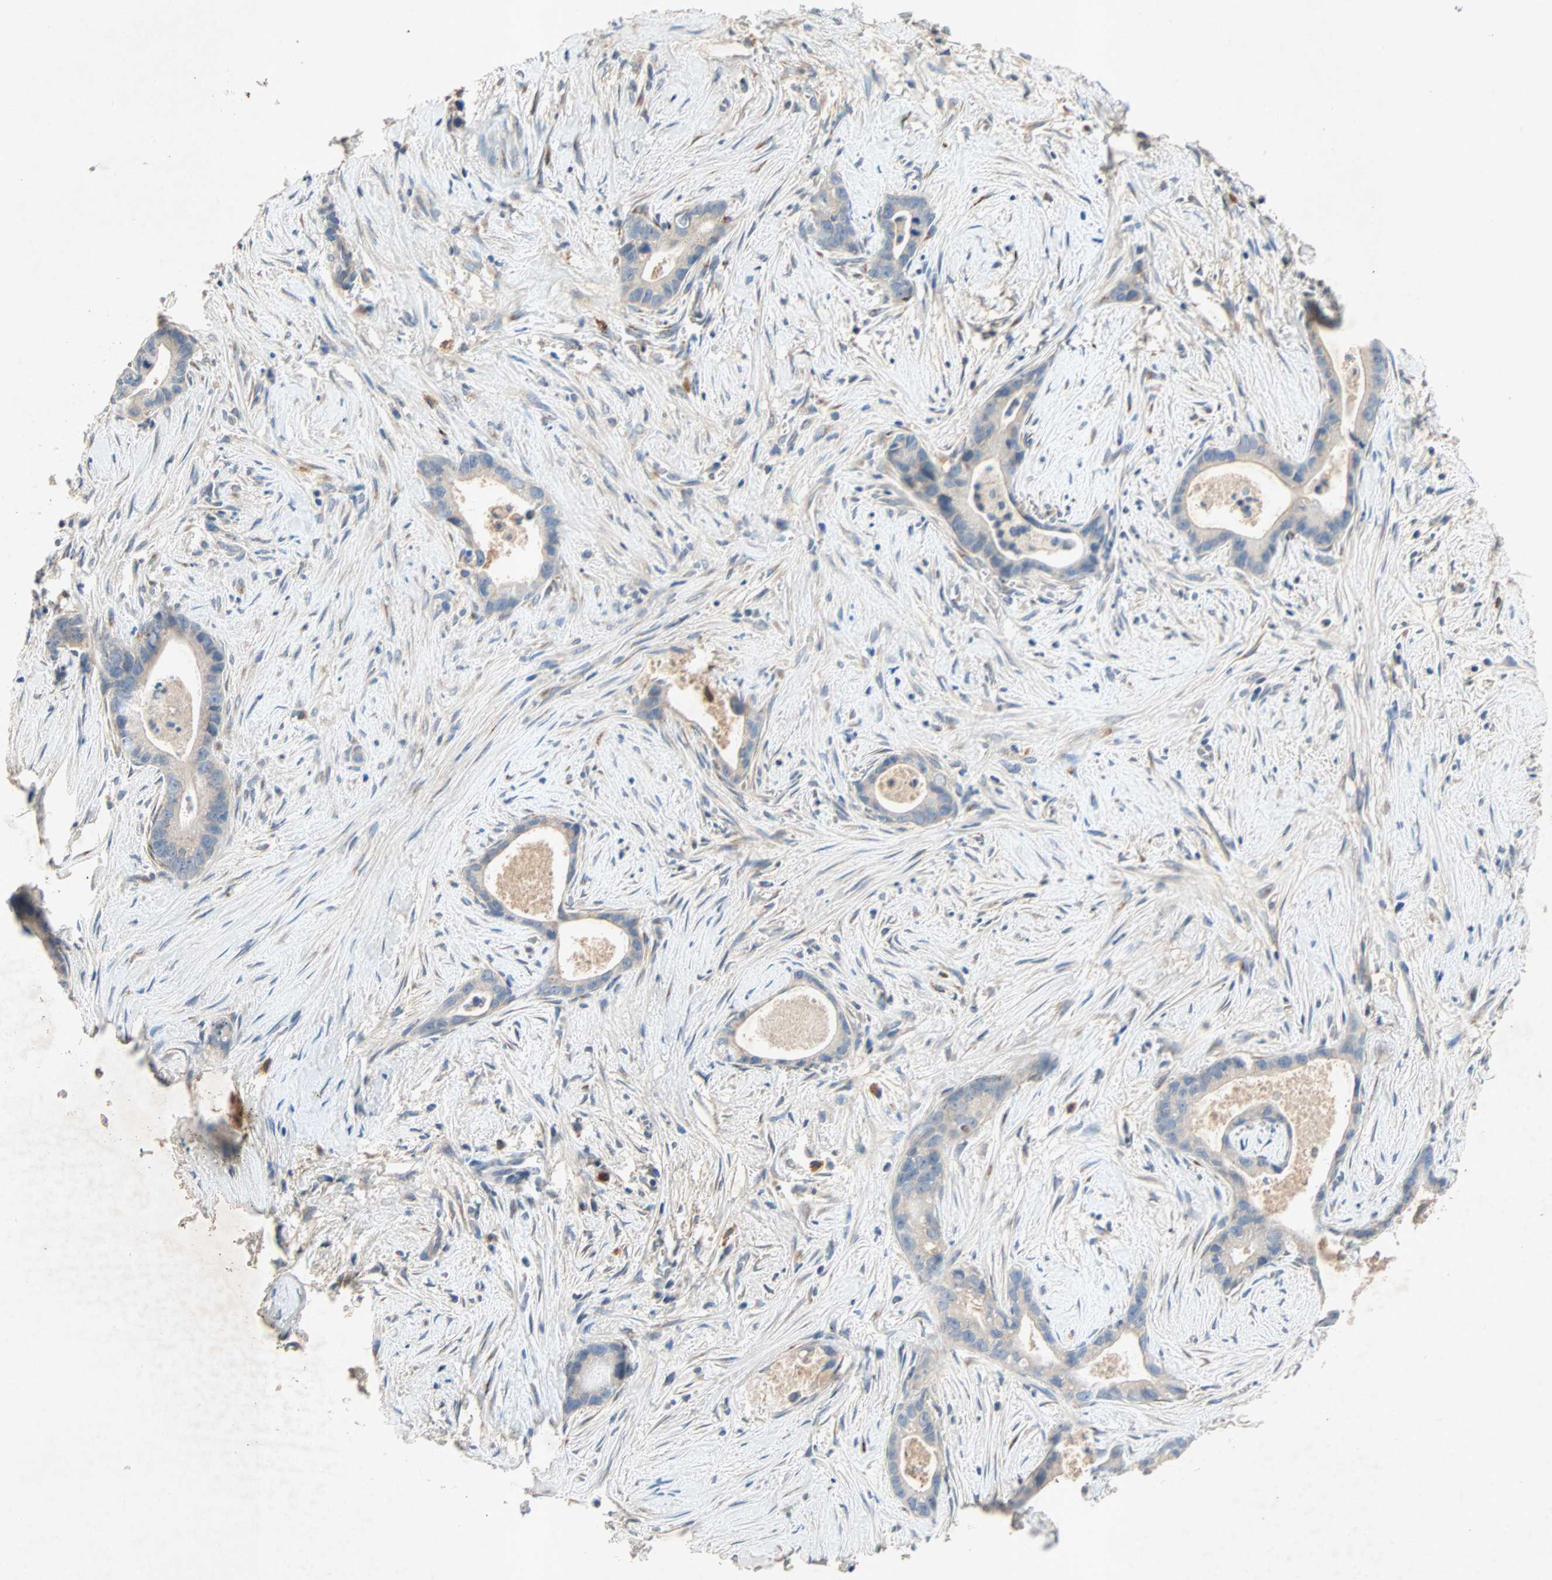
{"staining": {"intensity": "weak", "quantity": "25%-75%", "location": "cytoplasmic/membranous"}, "tissue": "liver cancer", "cell_type": "Tumor cells", "image_type": "cancer", "snomed": [{"axis": "morphology", "description": "Cholangiocarcinoma"}, {"axis": "topography", "description": "Liver"}], "caption": "The image demonstrates a brown stain indicating the presence of a protein in the cytoplasmic/membranous of tumor cells in cholangiocarcinoma (liver).", "gene": "XYLT1", "patient": {"sex": "female", "age": 55}}